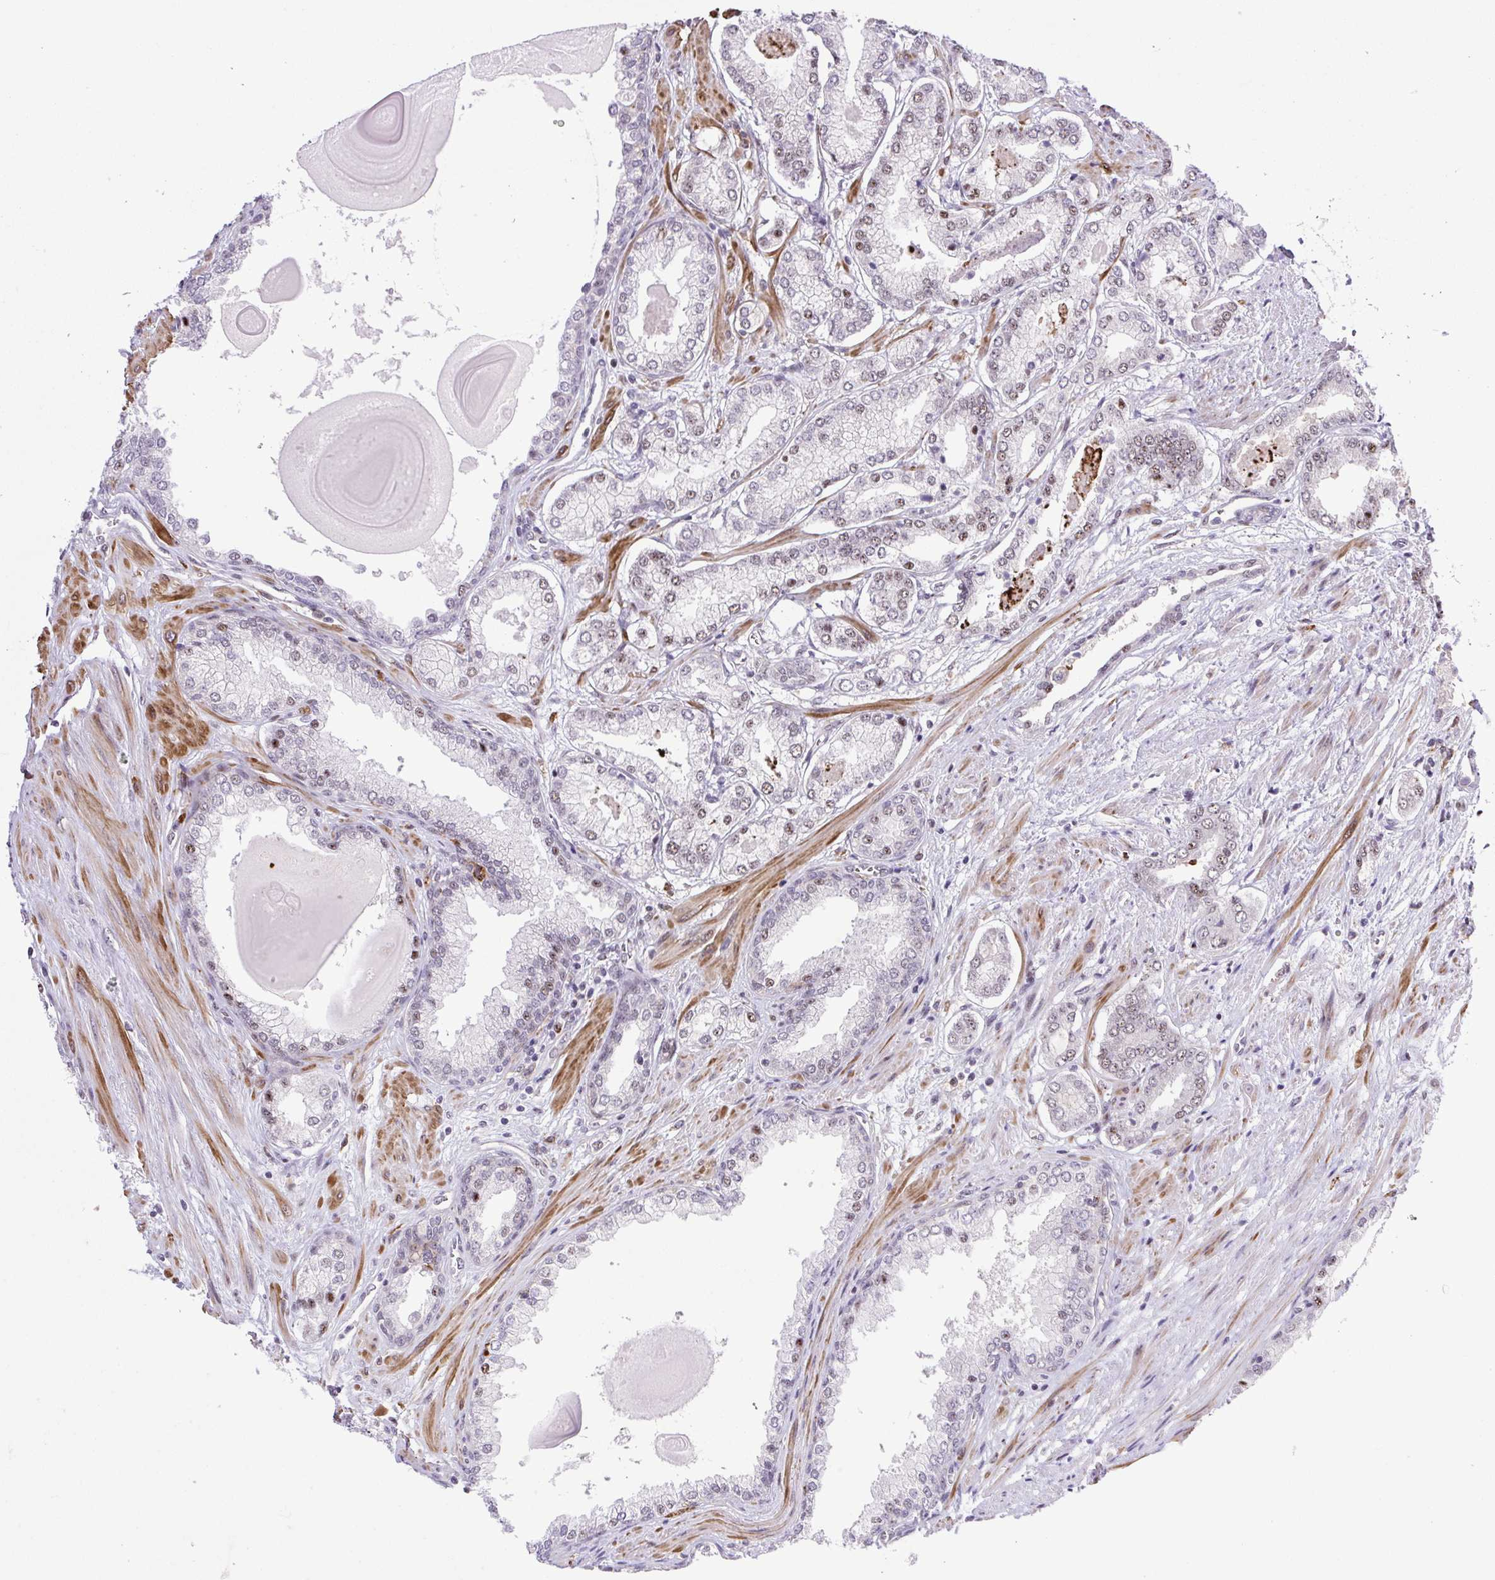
{"staining": {"intensity": "negative", "quantity": "none", "location": "none"}, "tissue": "prostate cancer", "cell_type": "Tumor cells", "image_type": "cancer", "snomed": [{"axis": "morphology", "description": "Adenocarcinoma, Low grade"}, {"axis": "topography", "description": "Prostate"}], "caption": "An immunohistochemistry (IHC) histopathology image of low-grade adenocarcinoma (prostate) is shown. There is no staining in tumor cells of low-grade adenocarcinoma (prostate). (Brightfield microscopy of DAB immunohistochemistry at high magnification).", "gene": "ERG", "patient": {"sex": "male", "age": 64}}